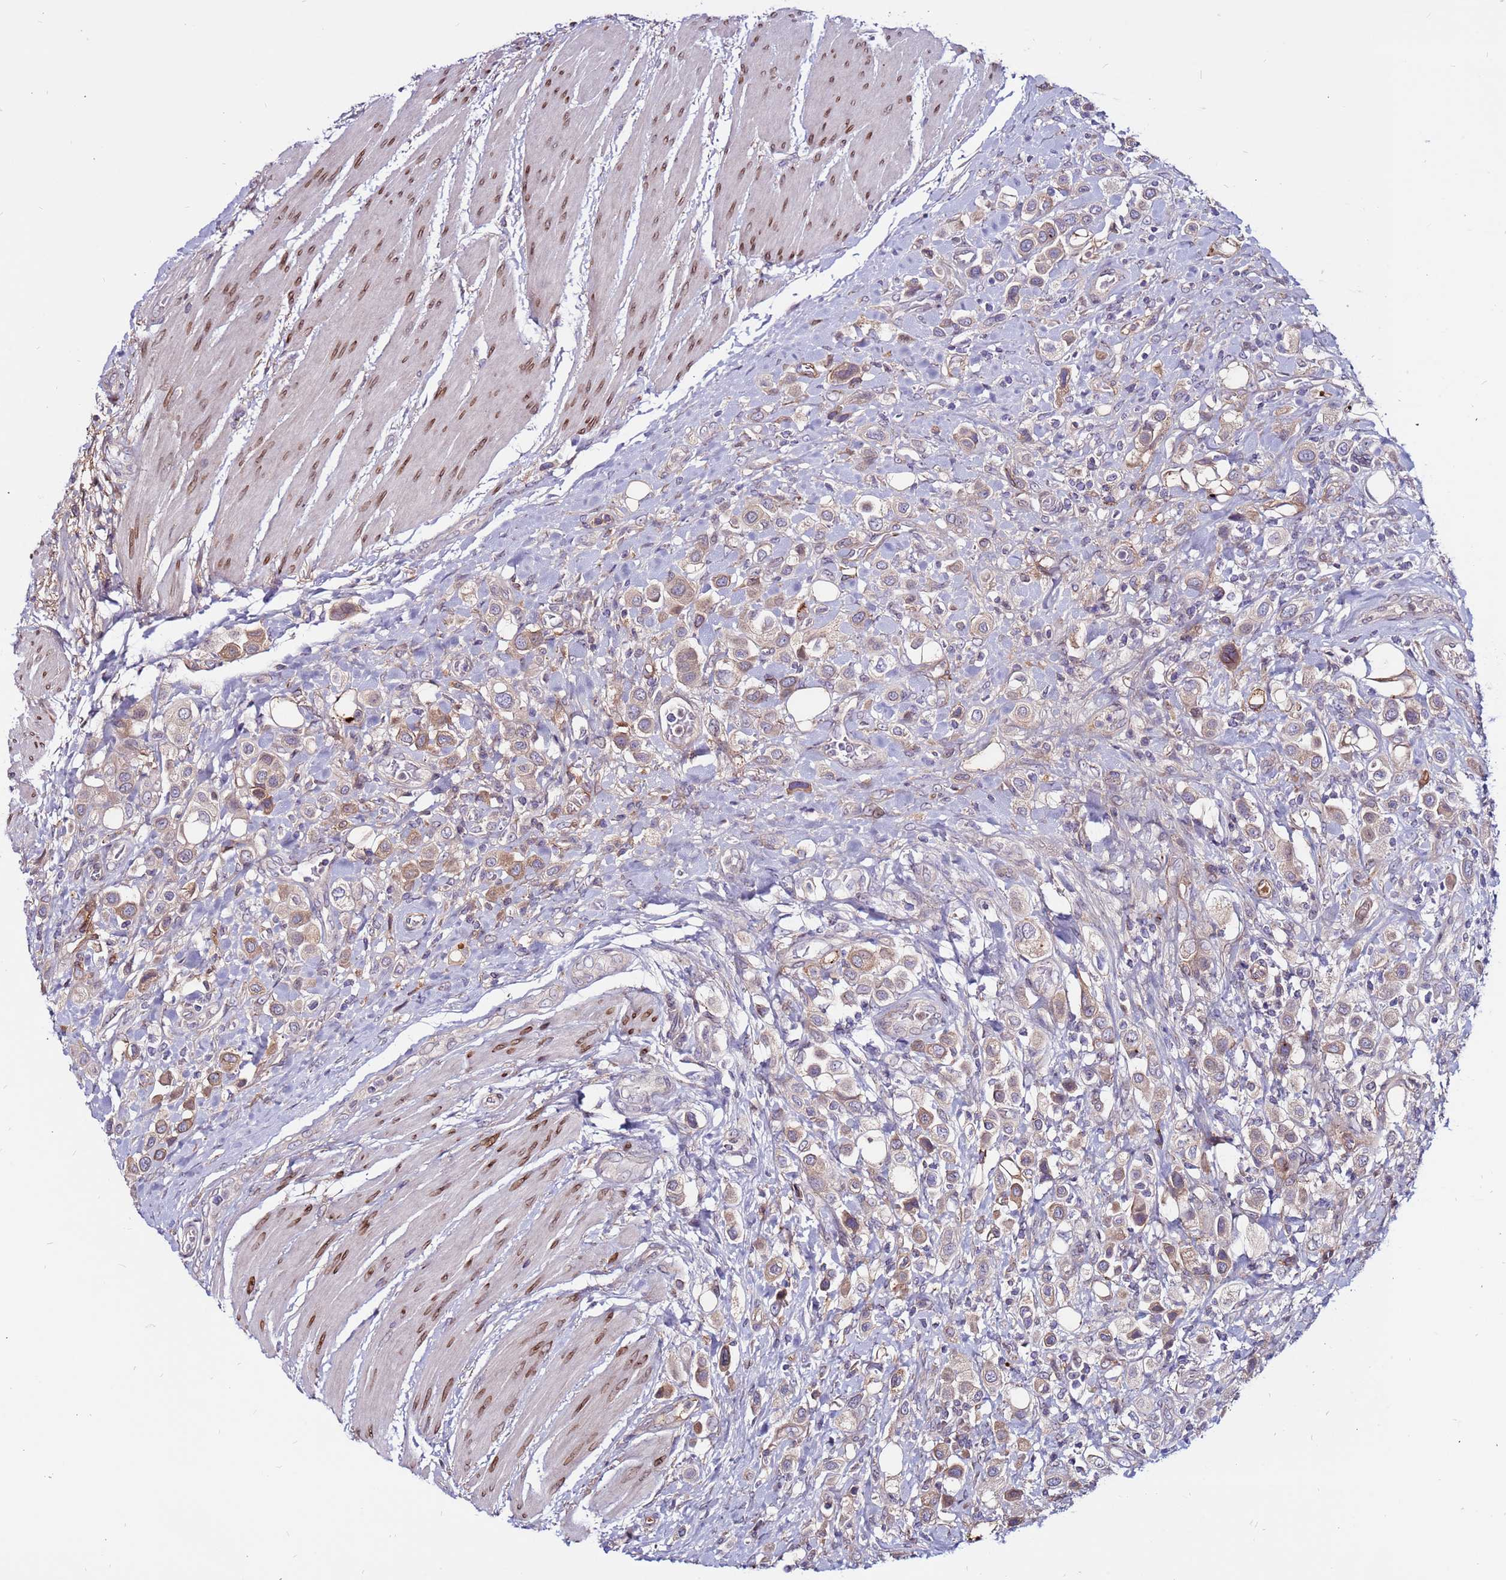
{"staining": {"intensity": "weak", "quantity": "25%-75%", "location": "cytoplasmic/membranous"}, "tissue": "urothelial cancer", "cell_type": "Tumor cells", "image_type": "cancer", "snomed": [{"axis": "morphology", "description": "Urothelial carcinoma, High grade"}, {"axis": "topography", "description": "Urinary bladder"}], "caption": "High-magnification brightfield microscopy of urothelial carcinoma (high-grade) stained with DAB (3,3'-diaminobenzidine) (brown) and counterstained with hematoxylin (blue). tumor cells exhibit weak cytoplasmic/membranous positivity is identified in about25%-75% of cells.", "gene": "CCDC71", "patient": {"sex": "male", "age": 50}}